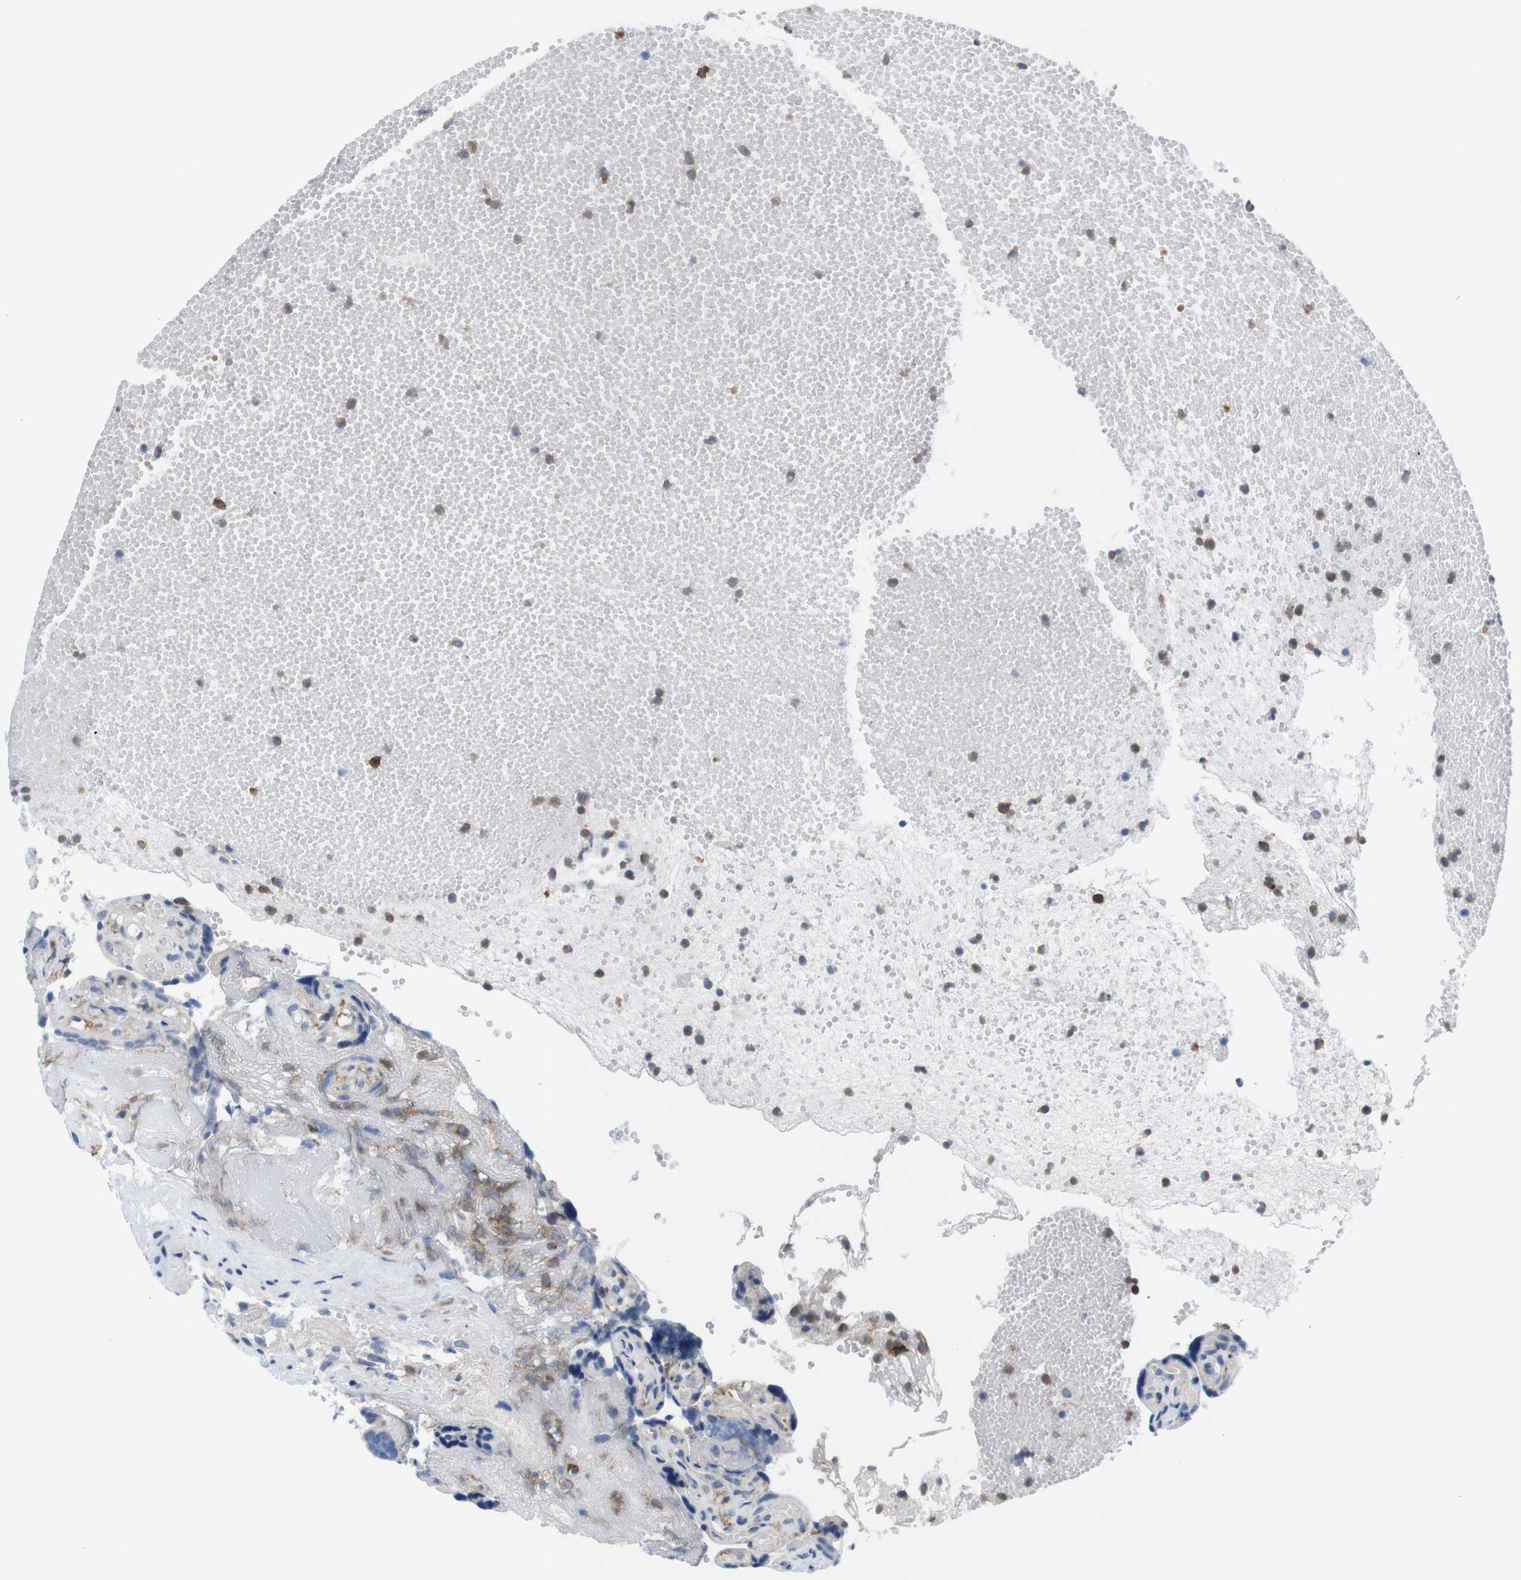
{"staining": {"intensity": "negative", "quantity": "none", "location": "none"}, "tissue": "placenta", "cell_type": "Trophoblastic cells", "image_type": "normal", "snomed": [{"axis": "morphology", "description": "Normal tissue, NOS"}, {"axis": "topography", "description": "Placenta"}], "caption": "Immunohistochemistry (IHC) micrograph of normal placenta stained for a protein (brown), which reveals no expression in trophoblastic cells. (DAB IHC with hematoxylin counter stain).", "gene": "CD300C", "patient": {"sex": "female", "age": 30}}